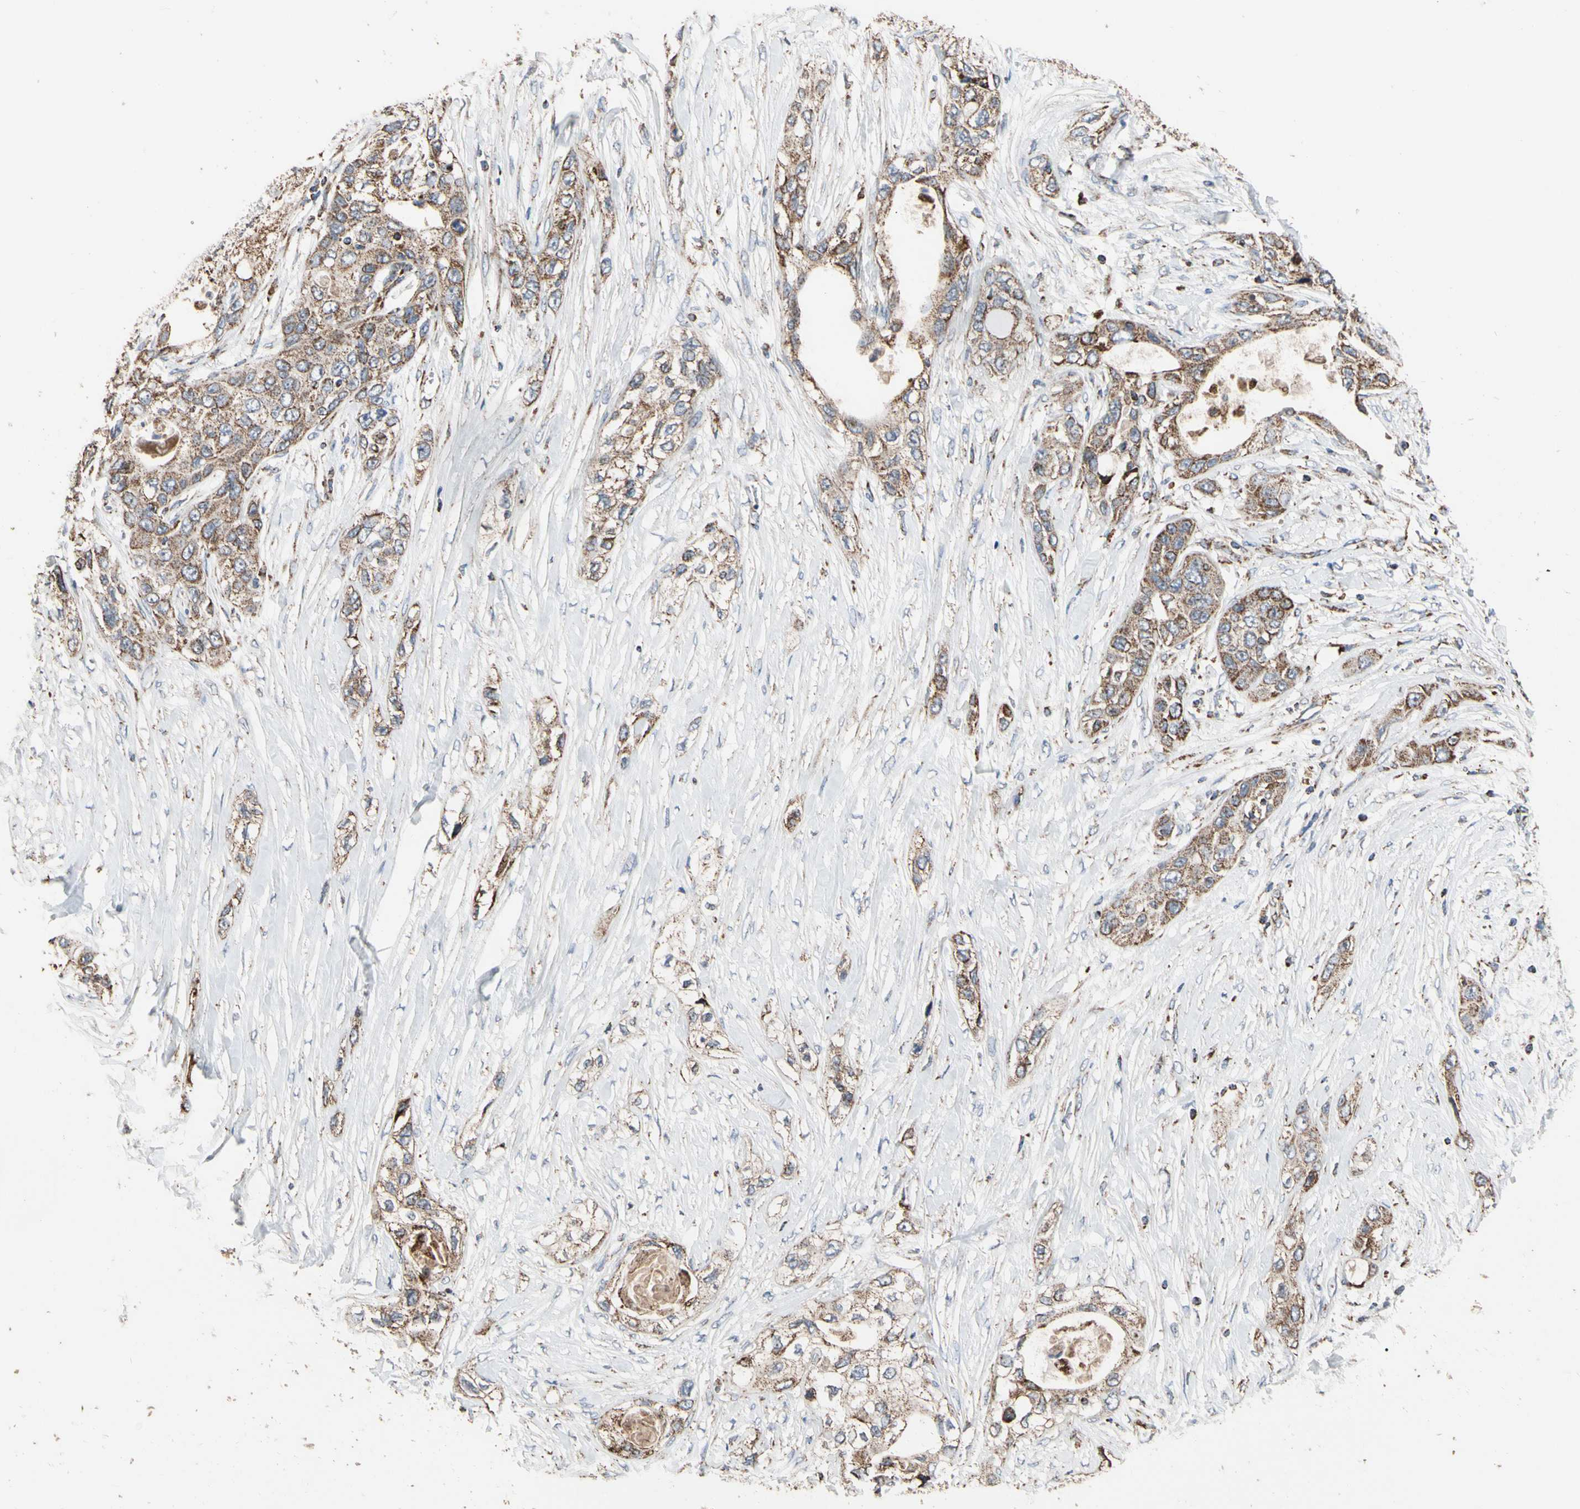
{"staining": {"intensity": "moderate", "quantity": ">75%", "location": "cytoplasmic/membranous"}, "tissue": "pancreatic cancer", "cell_type": "Tumor cells", "image_type": "cancer", "snomed": [{"axis": "morphology", "description": "Adenocarcinoma, NOS"}, {"axis": "topography", "description": "Pancreas"}], "caption": "Moderate cytoplasmic/membranous protein expression is present in approximately >75% of tumor cells in pancreatic cancer. (DAB IHC, brown staining for protein, blue staining for nuclei).", "gene": "FAM110B", "patient": {"sex": "female", "age": 70}}